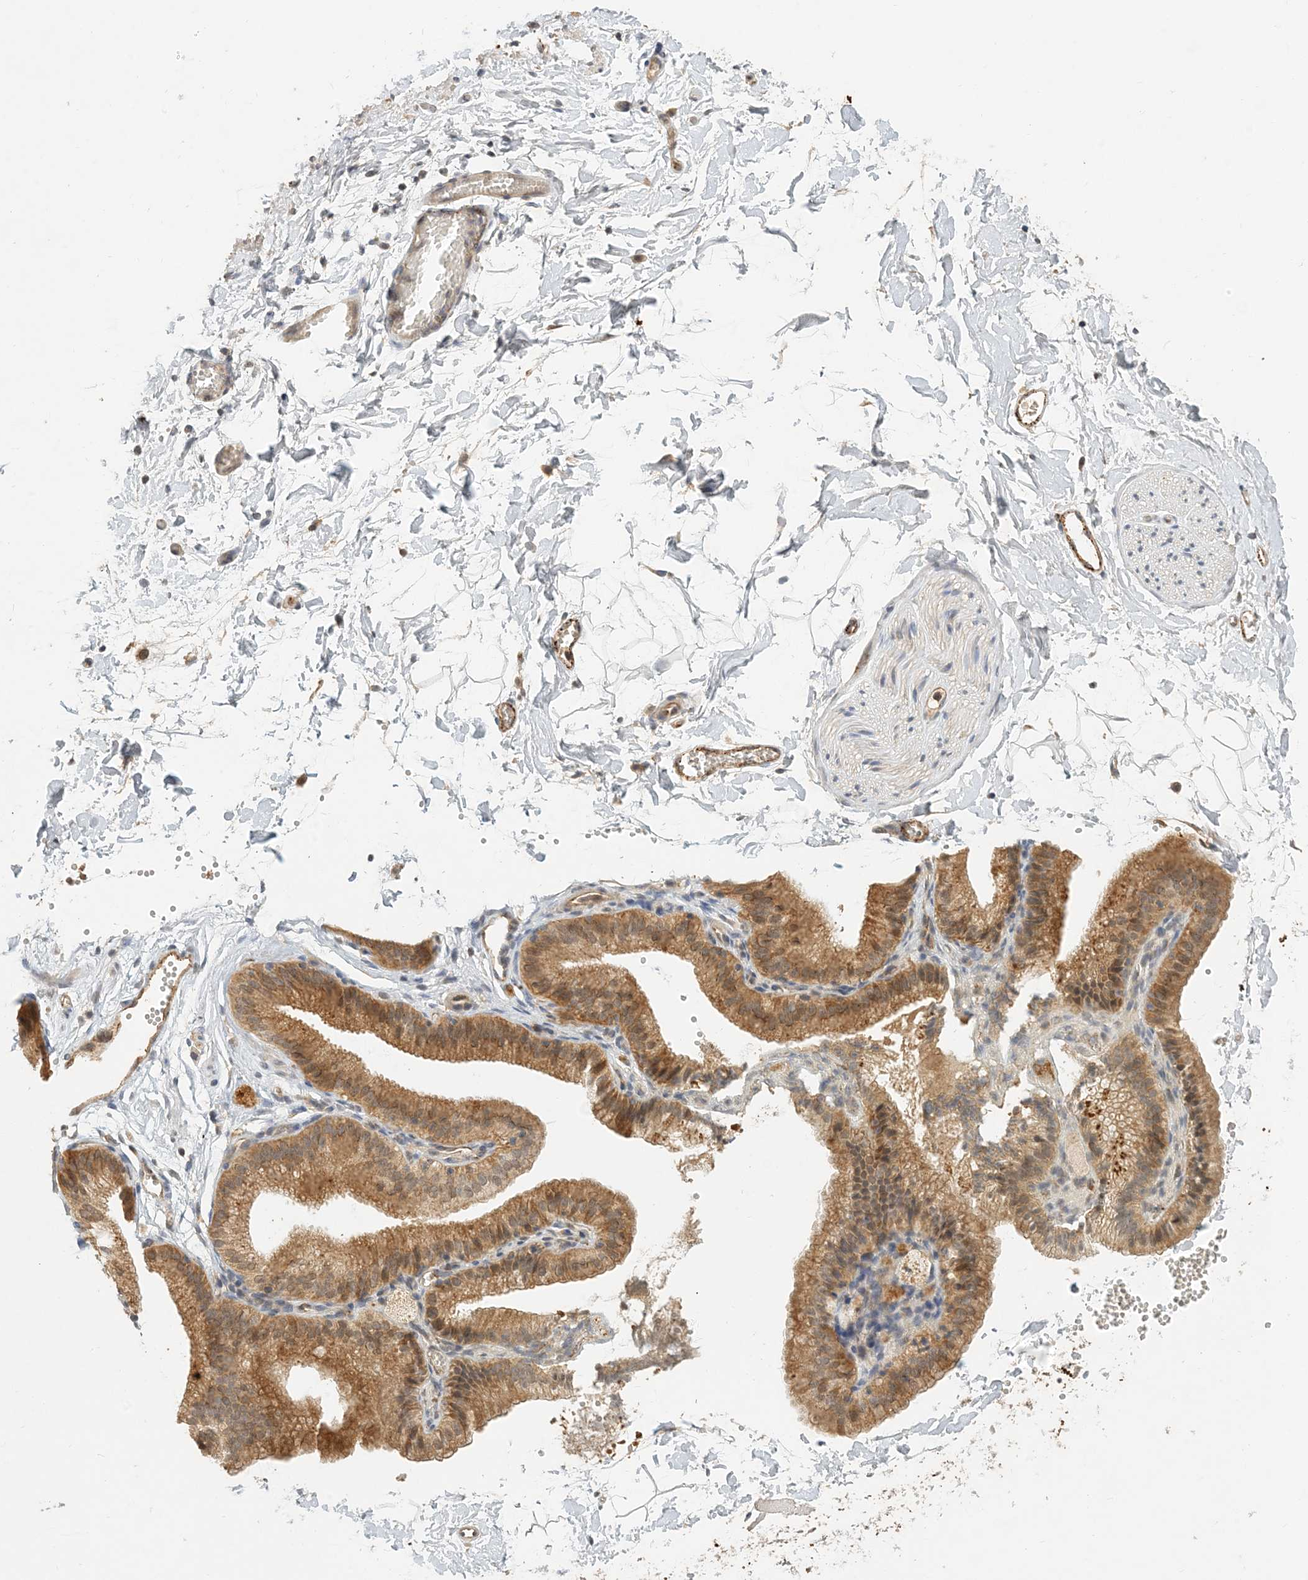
{"staining": {"intensity": "weak", "quantity": "25%-75%", "location": "cytoplasmic/membranous"}, "tissue": "adipose tissue", "cell_type": "Adipocytes", "image_type": "normal", "snomed": [{"axis": "morphology", "description": "Normal tissue, NOS"}, {"axis": "topography", "description": "Gallbladder"}, {"axis": "topography", "description": "Peripheral nerve tissue"}], "caption": "Adipose tissue was stained to show a protein in brown. There is low levels of weak cytoplasmic/membranous expression in approximately 25%-75% of adipocytes. (DAB (3,3'-diaminobenzidine) IHC, brown staining for protein, blue staining for nuclei).", "gene": "ZBTB3", "patient": {"sex": "male", "age": 38}}